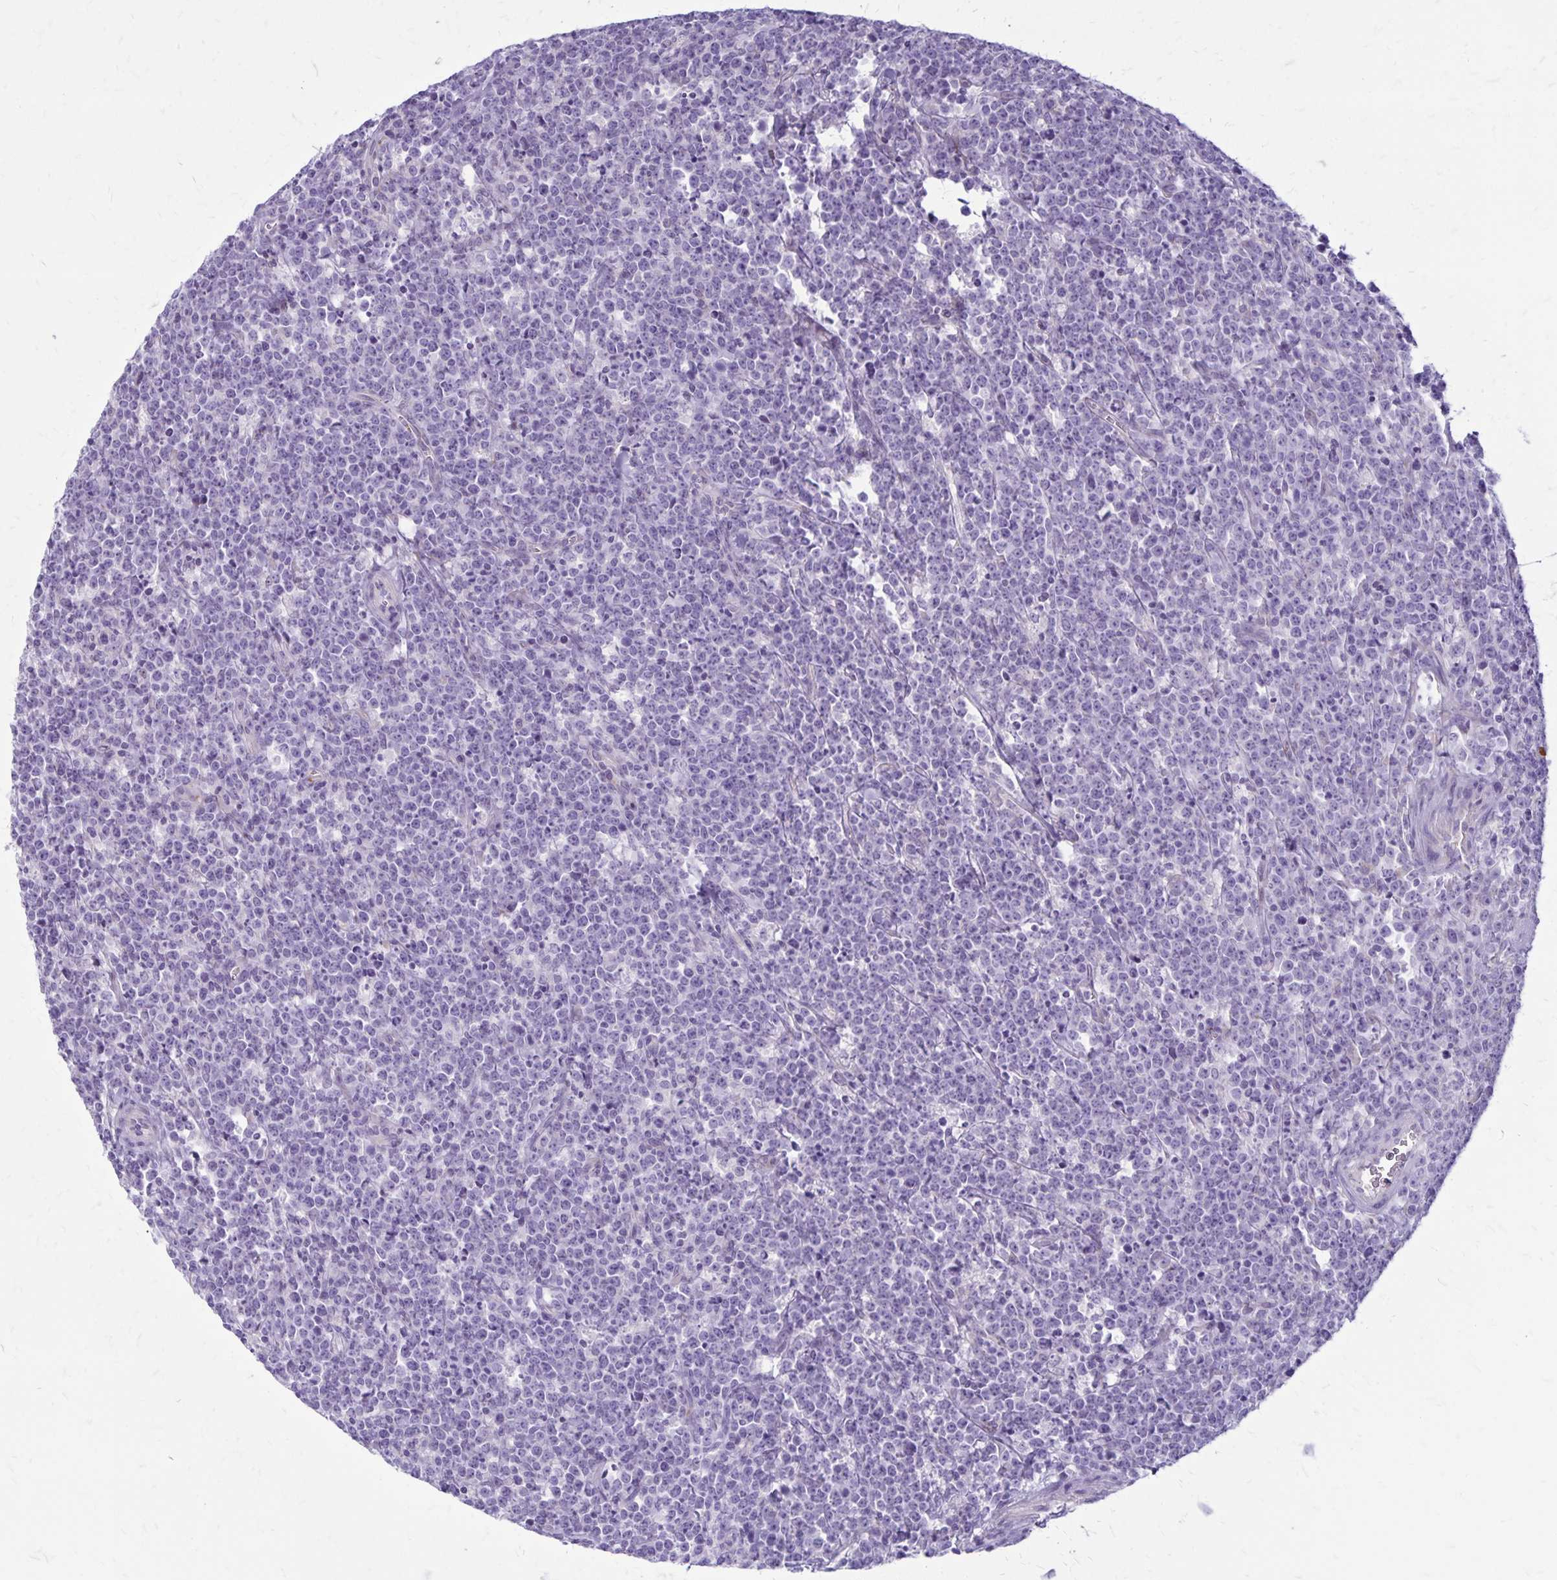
{"staining": {"intensity": "negative", "quantity": "none", "location": "none"}, "tissue": "lymphoma", "cell_type": "Tumor cells", "image_type": "cancer", "snomed": [{"axis": "morphology", "description": "Malignant lymphoma, non-Hodgkin's type, High grade"}, {"axis": "topography", "description": "Small intestine"}], "caption": "Micrograph shows no protein positivity in tumor cells of malignant lymphoma, non-Hodgkin's type (high-grade) tissue. (DAB immunohistochemistry, high magnification).", "gene": "GP9", "patient": {"sex": "female", "age": 56}}